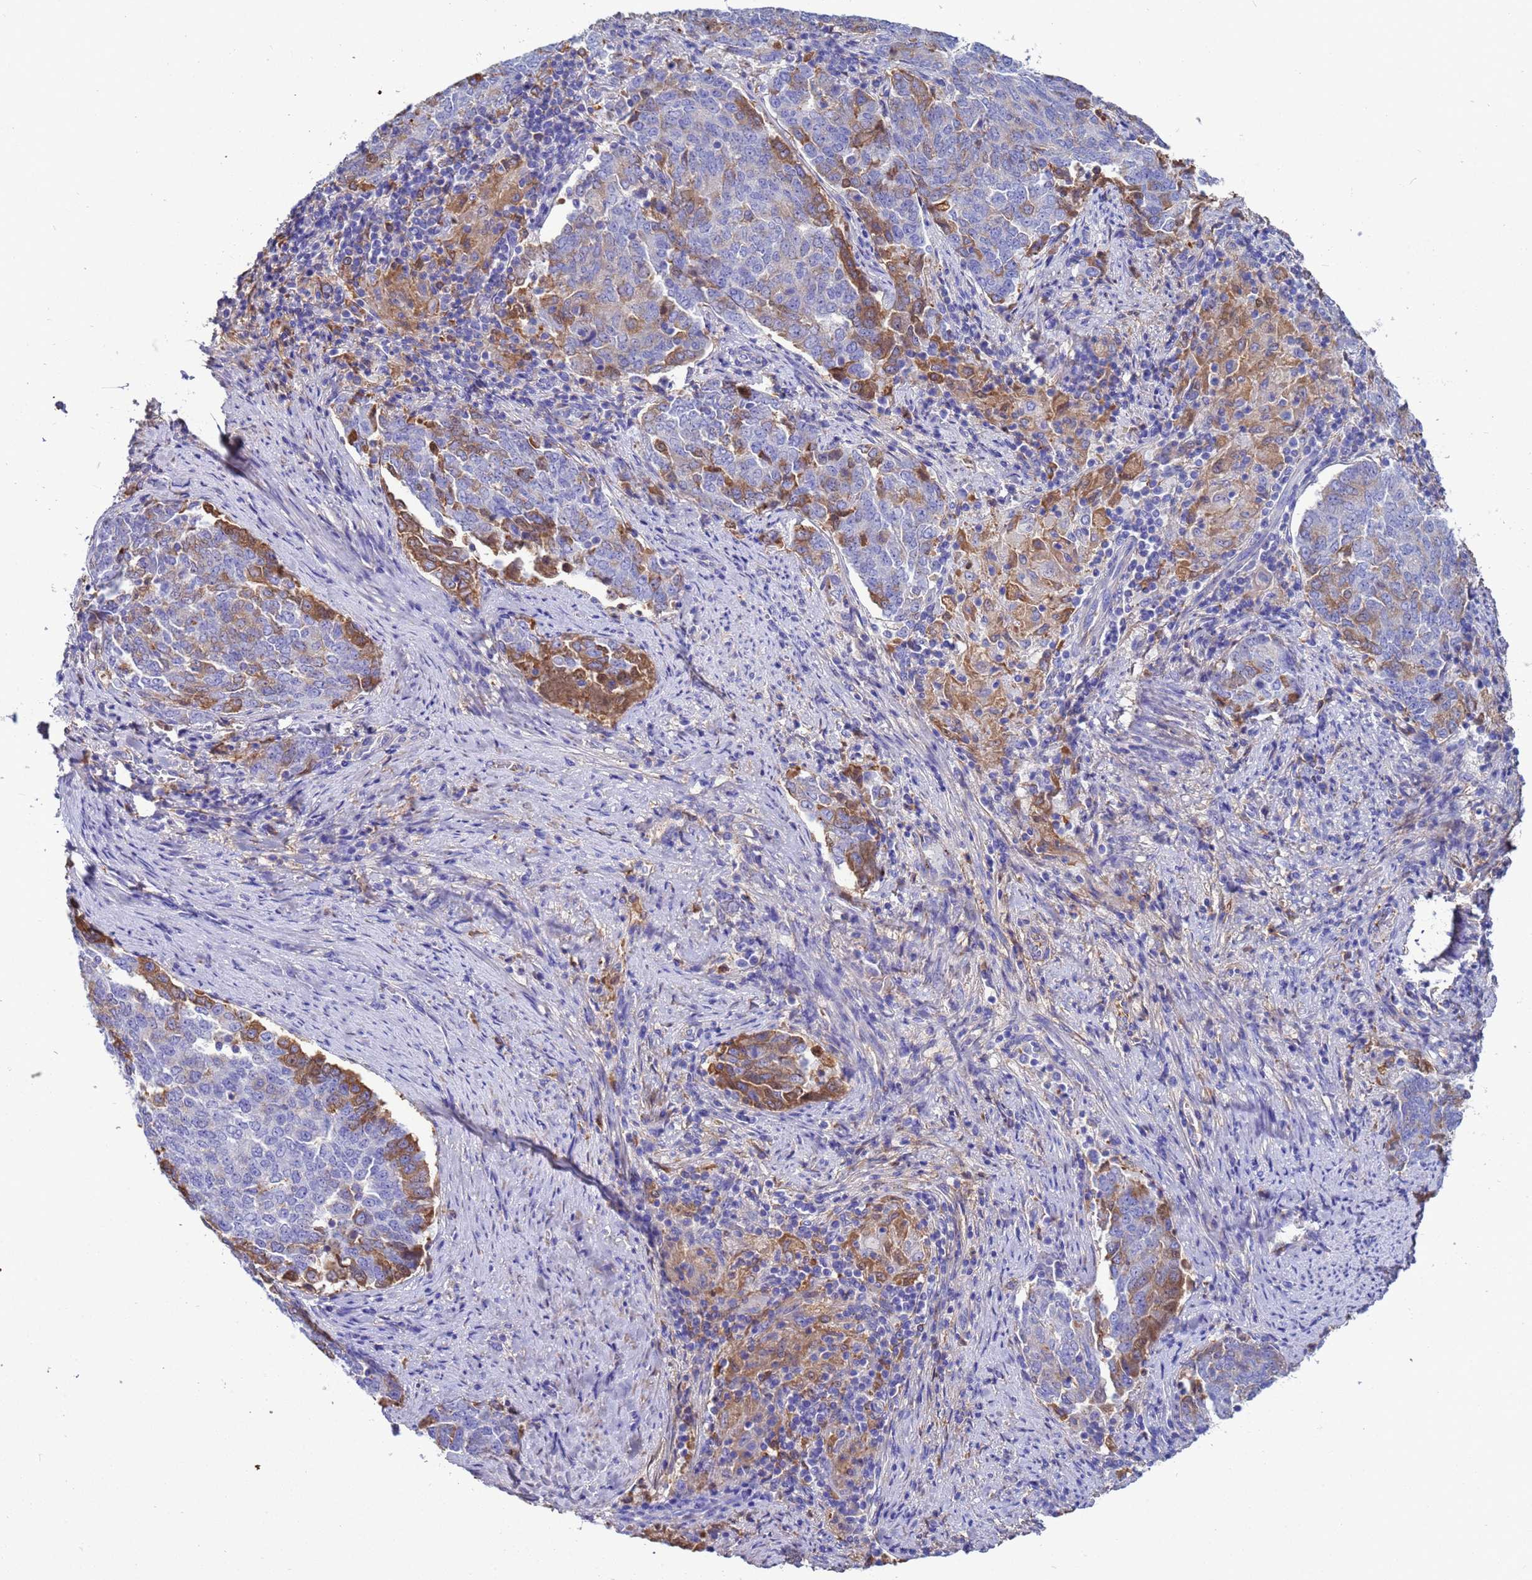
{"staining": {"intensity": "moderate", "quantity": "<25%", "location": "cytoplasmic/membranous"}, "tissue": "endometrial cancer", "cell_type": "Tumor cells", "image_type": "cancer", "snomed": [{"axis": "morphology", "description": "Adenocarcinoma, NOS"}, {"axis": "topography", "description": "Endometrium"}], "caption": "Immunohistochemical staining of human endometrial adenocarcinoma exhibits low levels of moderate cytoplasmic/membranous expression in approximately <25% of tumor cells. (Brightfield microscopy of DAB IHC at high magnification).", "gene": "H1-7", "patient": {"sex": "female", "age": 80}}